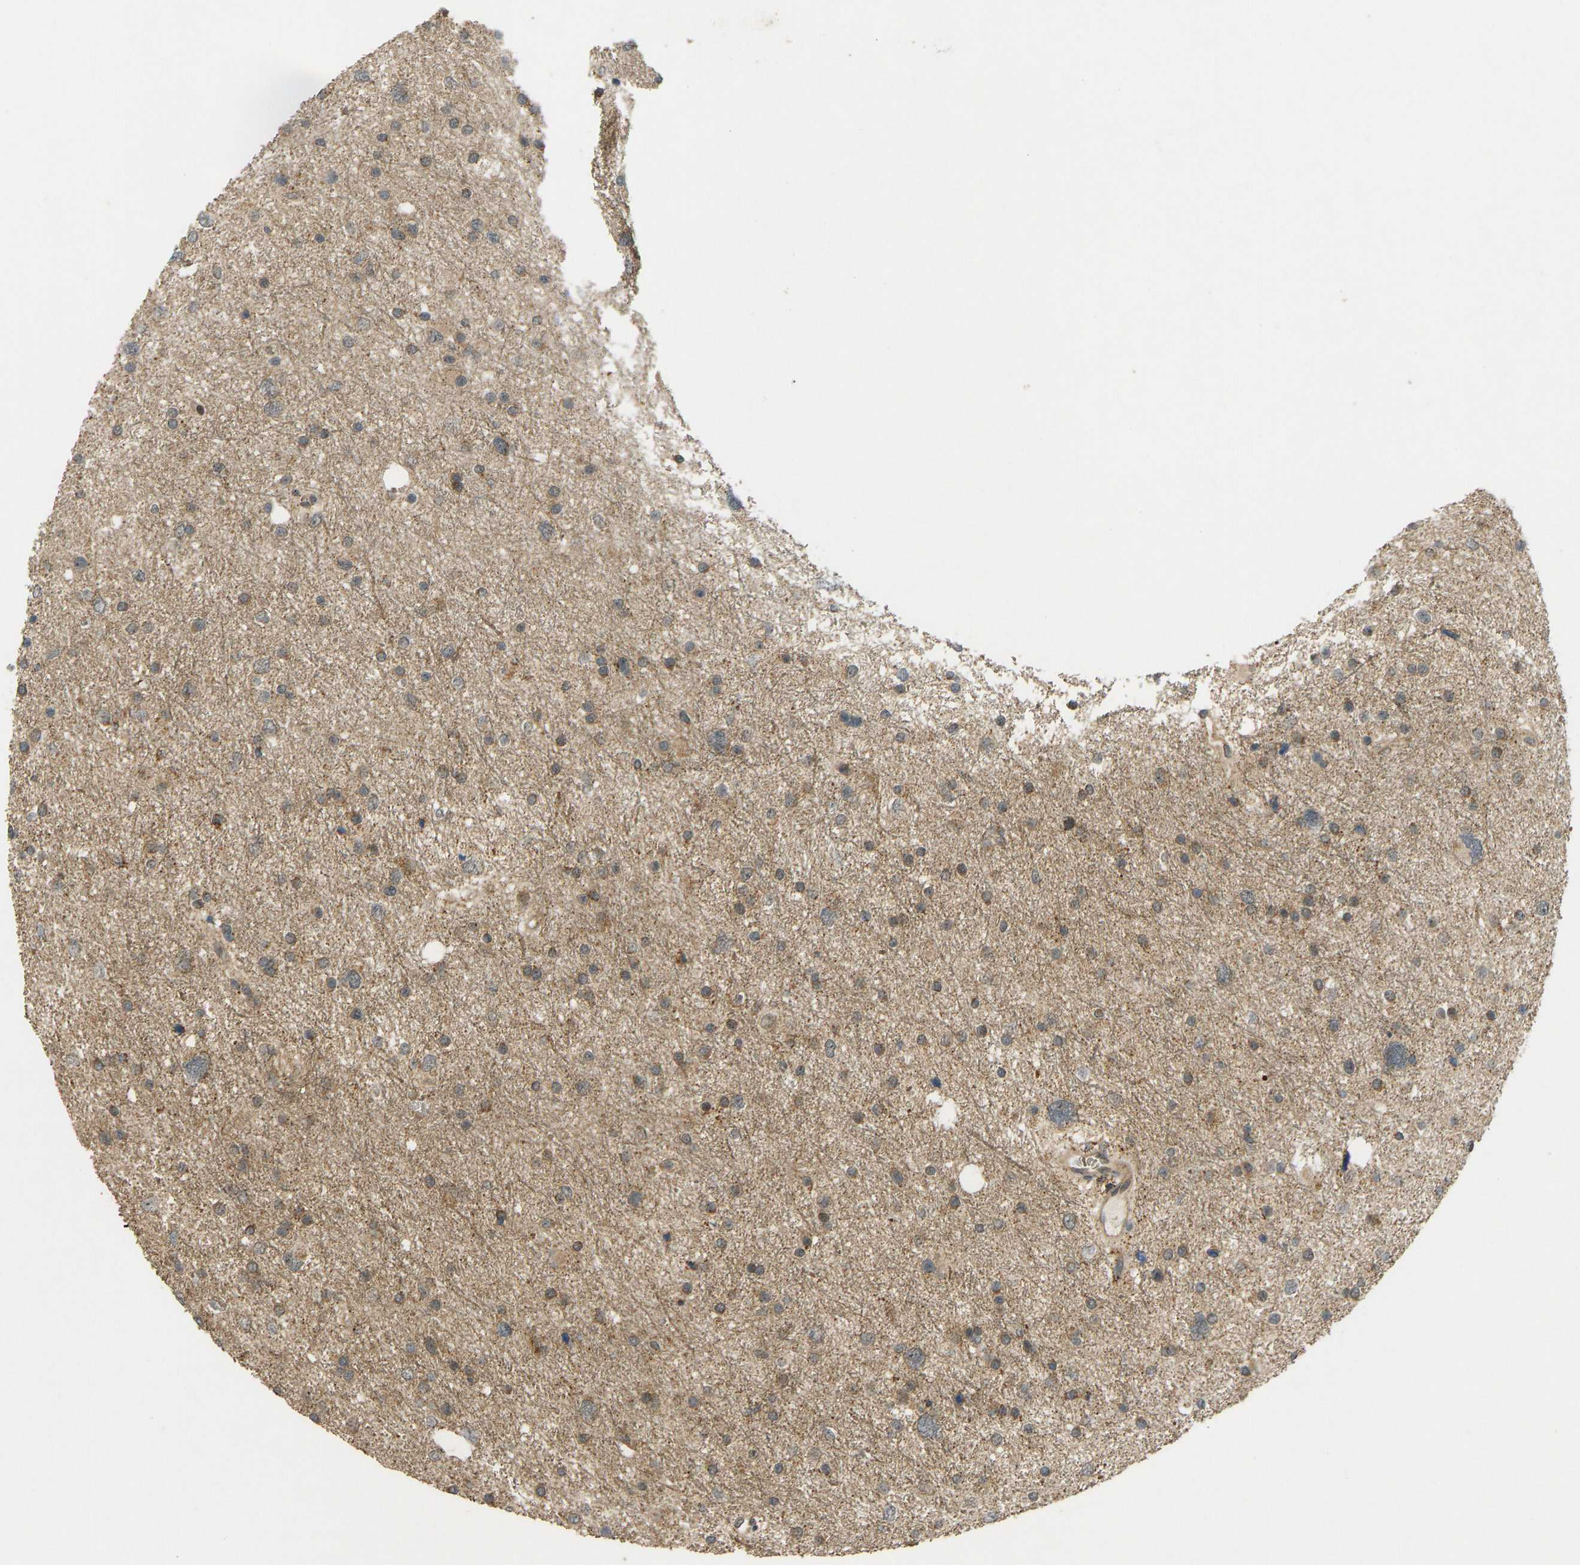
{"staining": {"intensity": "moderate", "quantity": ">75%", "location": "cytoplasmic/membranous"}, "tissue": "glioma", "cell_type": "Tumor cells", "image_type": "cancer", "snomed": [{"axis": "morphology", "description": "Glioma, malignant, Low grade"}, {"axis": "topography", "description": "Brain"}], "caption": "A histopathology image showing moderate cytoplasmic/membranous expression in about >75% of tumor cells in malignant glioma (low-grade), as visualized by brown immunohistochemical staining.", "gene": "ACADS", "patient": {"sex": "female", "age": 37}}